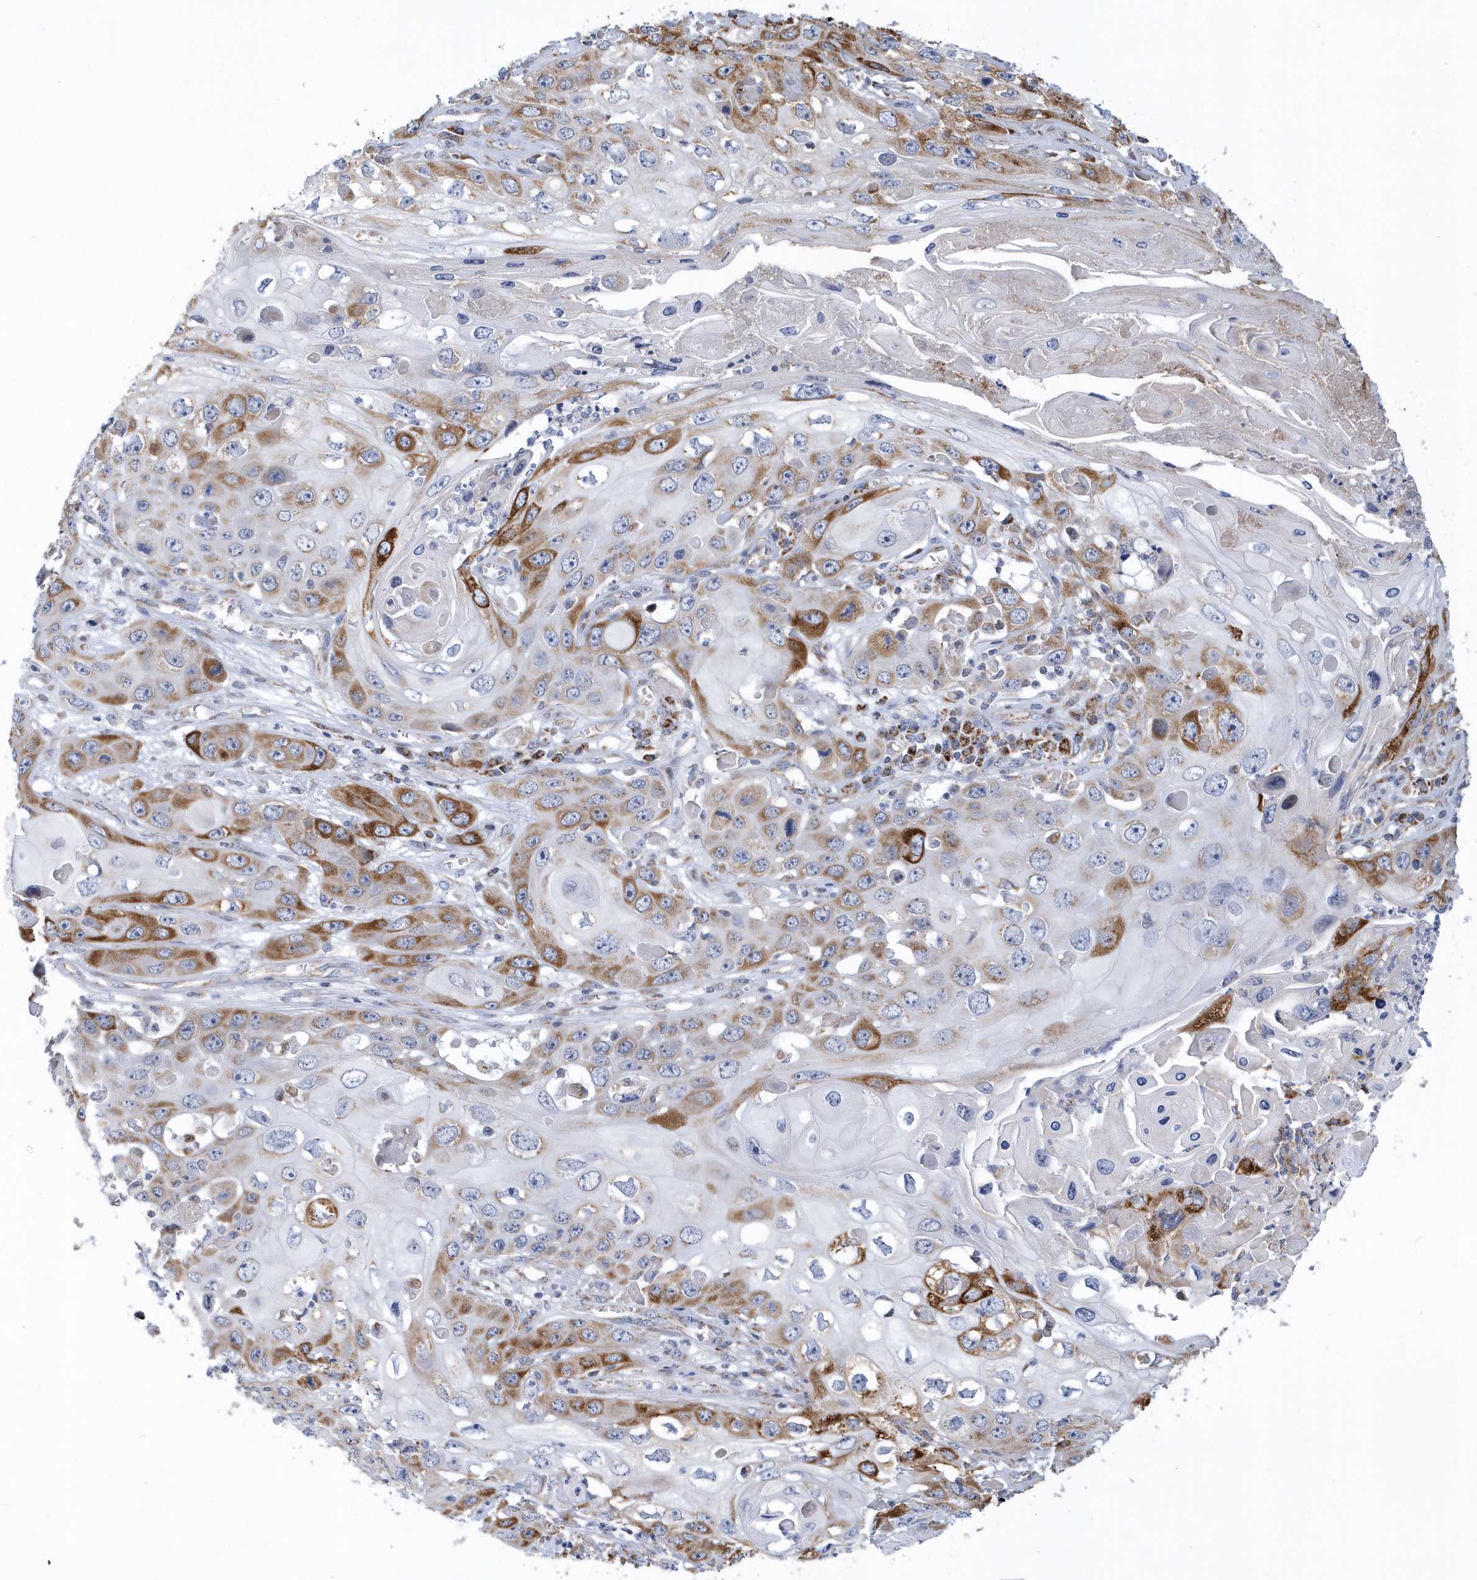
{"staining": {"intensity": "strong", "quantity": "25%-75%", "location": "cytoplasmic/membranous"}, "tissue": "skin cancer", "cell_type": "Tumor cells", "image_type": "cancer", "snomed": [{"axis": "morphology", "description": "Squamous cell carcinoma, NOS"}, {"axis": "topography", "description": "Skin"}], "caption": "Immunohistochemistry staining of skin squamous cell carcinoma, which exhibits high levels of strong cytoplasmic/membranous expression in about 25%-75% of tumor cells indicating strong cytoplasmic/membranous protein staining. The staining was performed using DAB (3,3'-diaminobenzidine) (brown) for protein detection and nuclei were counterstained in hematoxylin (blue).", "gene": "VWA5B2", "patient": {"sex": "male", "age": 55}}